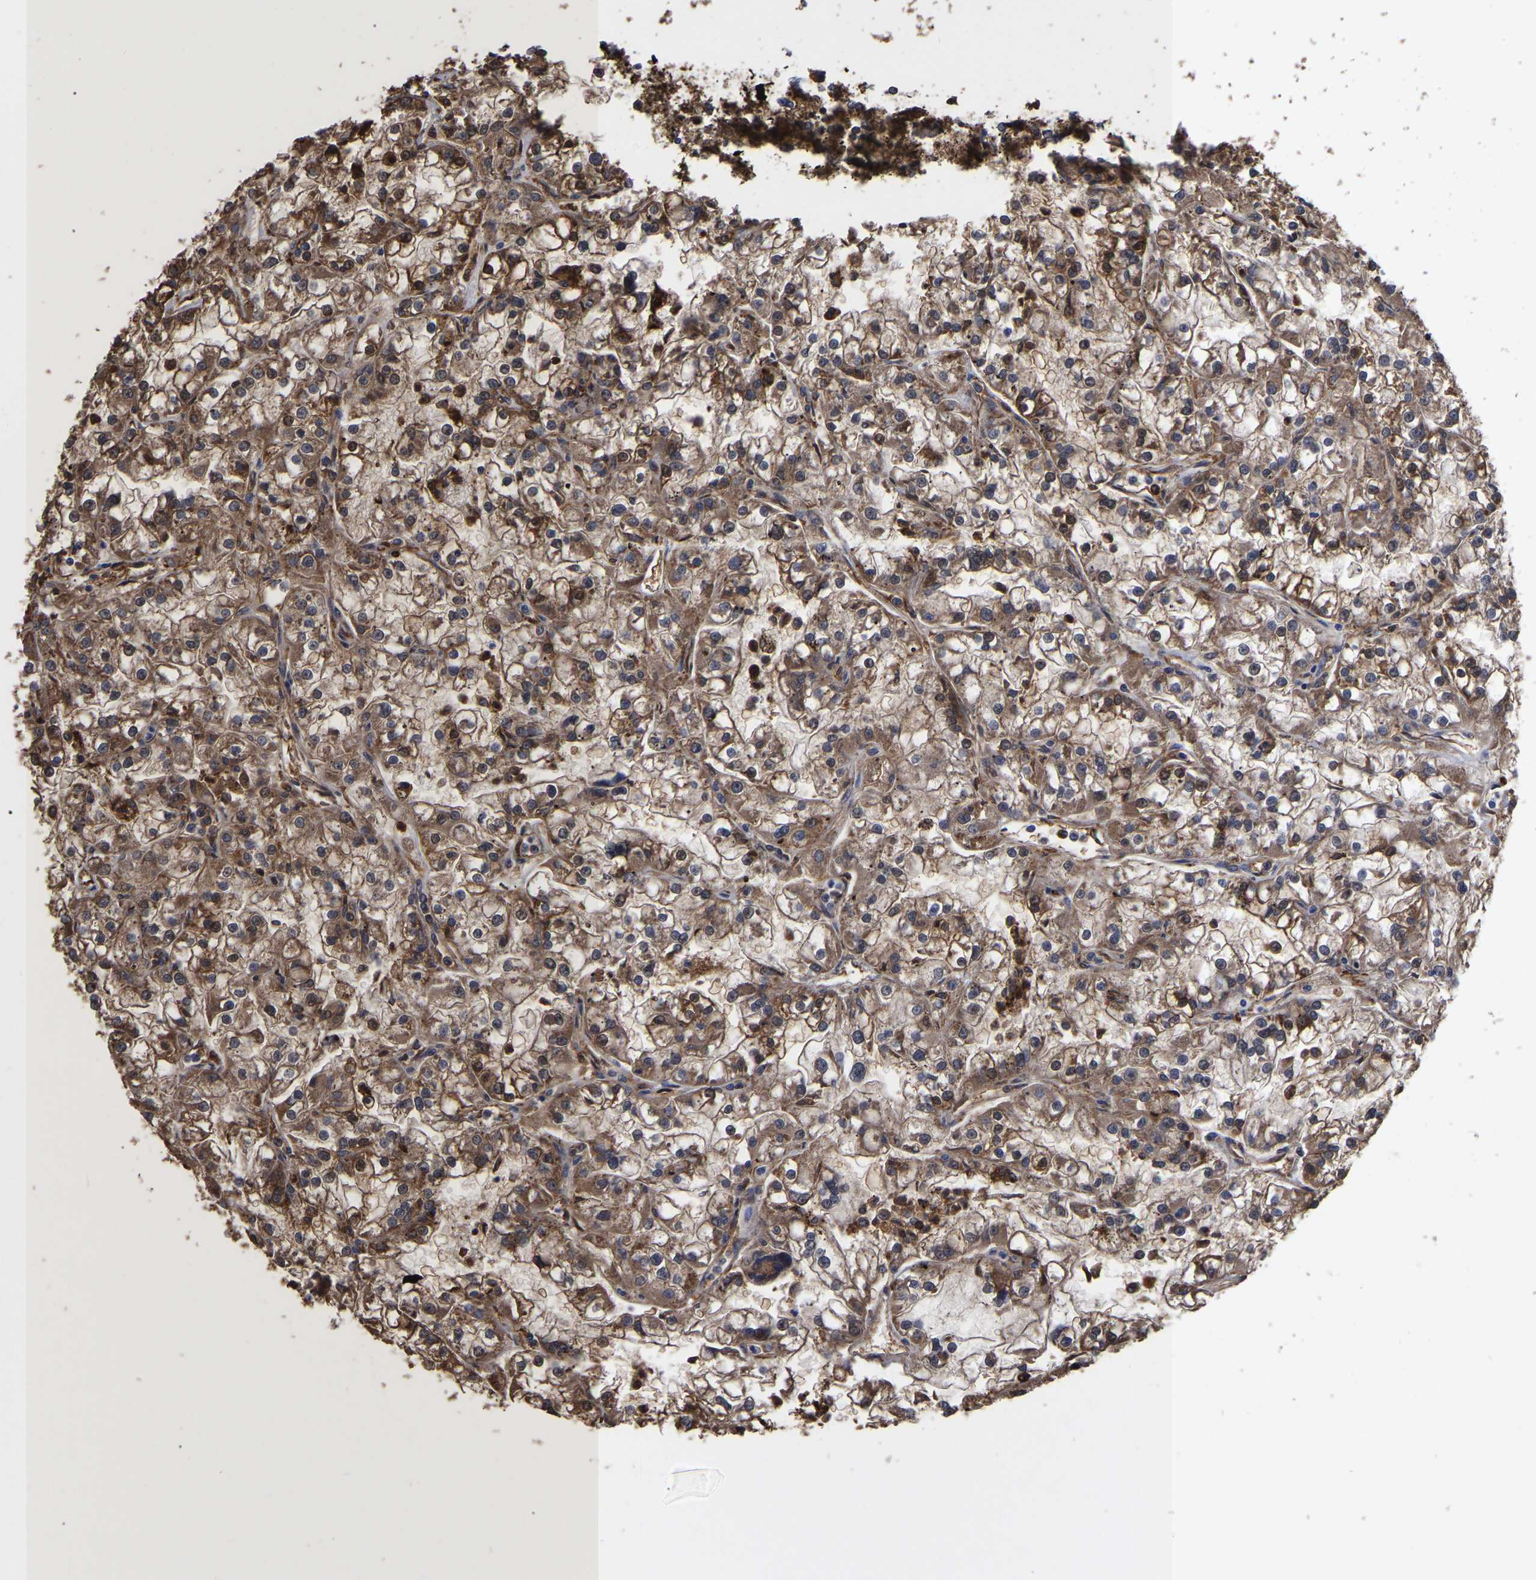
{"staining": {"intensity": "moderate", "quantity": ">75%", "location": "cytoplasmic/membranous"}, "tissue": "renal cancer", "cell_type": "Tumor cells", "image_type": "cancer", "snomed": [{"axis": "morphology", "description": "Adenocarcinoma, NOS"}, {"axis": "topography", "description": "Kidney"}], "caption": "Human adenocarcinoma (renal) stained with a protein marker shows moderate staining in tumor cells.", "gene": "LIF", "patient": {"sex": "female", "age": 52}}